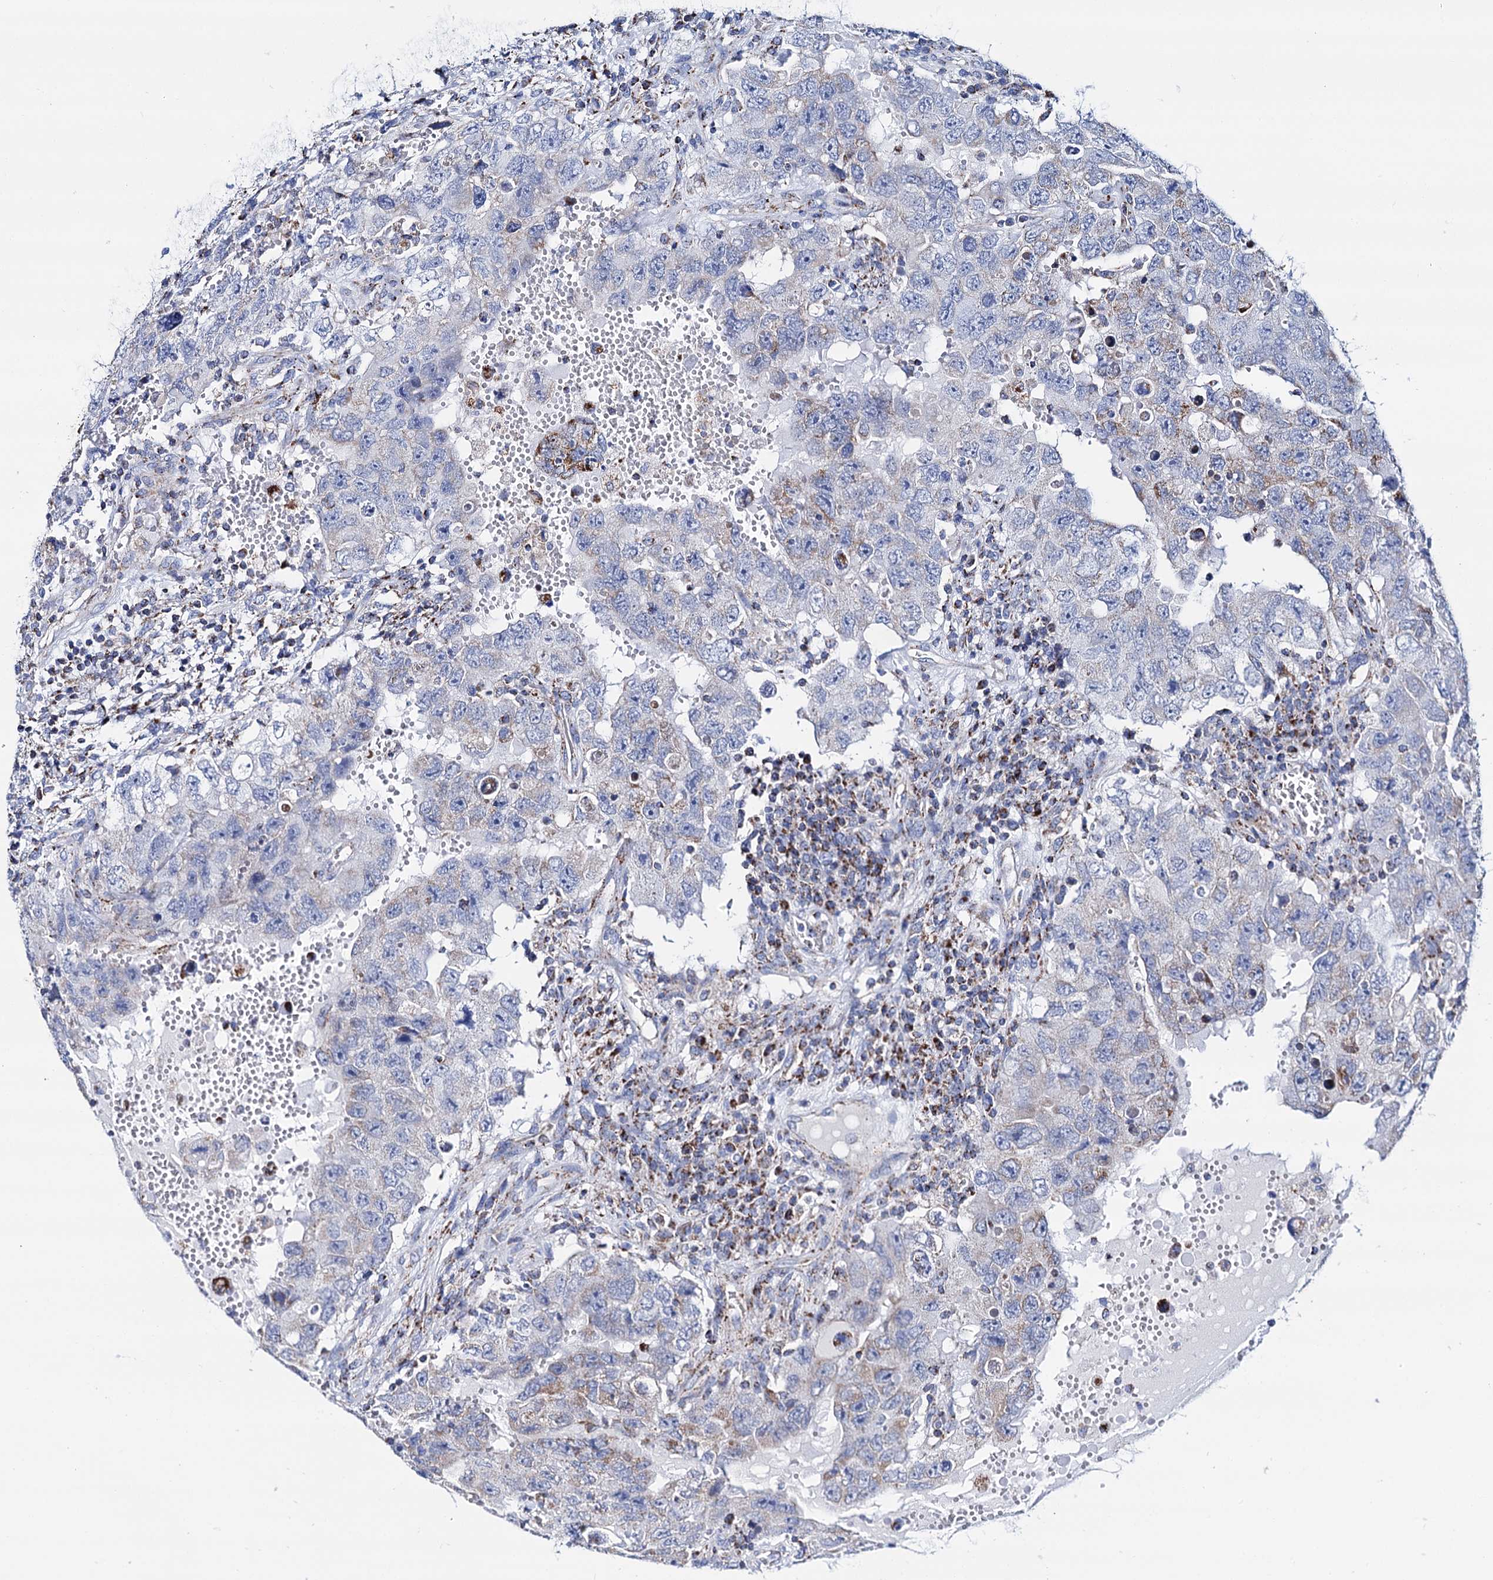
{"staining": {"intensity": "negative", "quantity": "none", "location": "none"}, "tissue": "testis cancer", "cell_type": "Tumor cells", "image_type": "cancer", "snomed": [{"axis": "morphology", "description": "Carcinoma, Embryonal, NOS"}, {"axis": "topography", "description": "Testis"}], "caption": "Tumor cells show no significant expression in testis embryonal carcinoma.", "gene": "UBASH3B", "patient": {"sex": "male", "age": 26}}